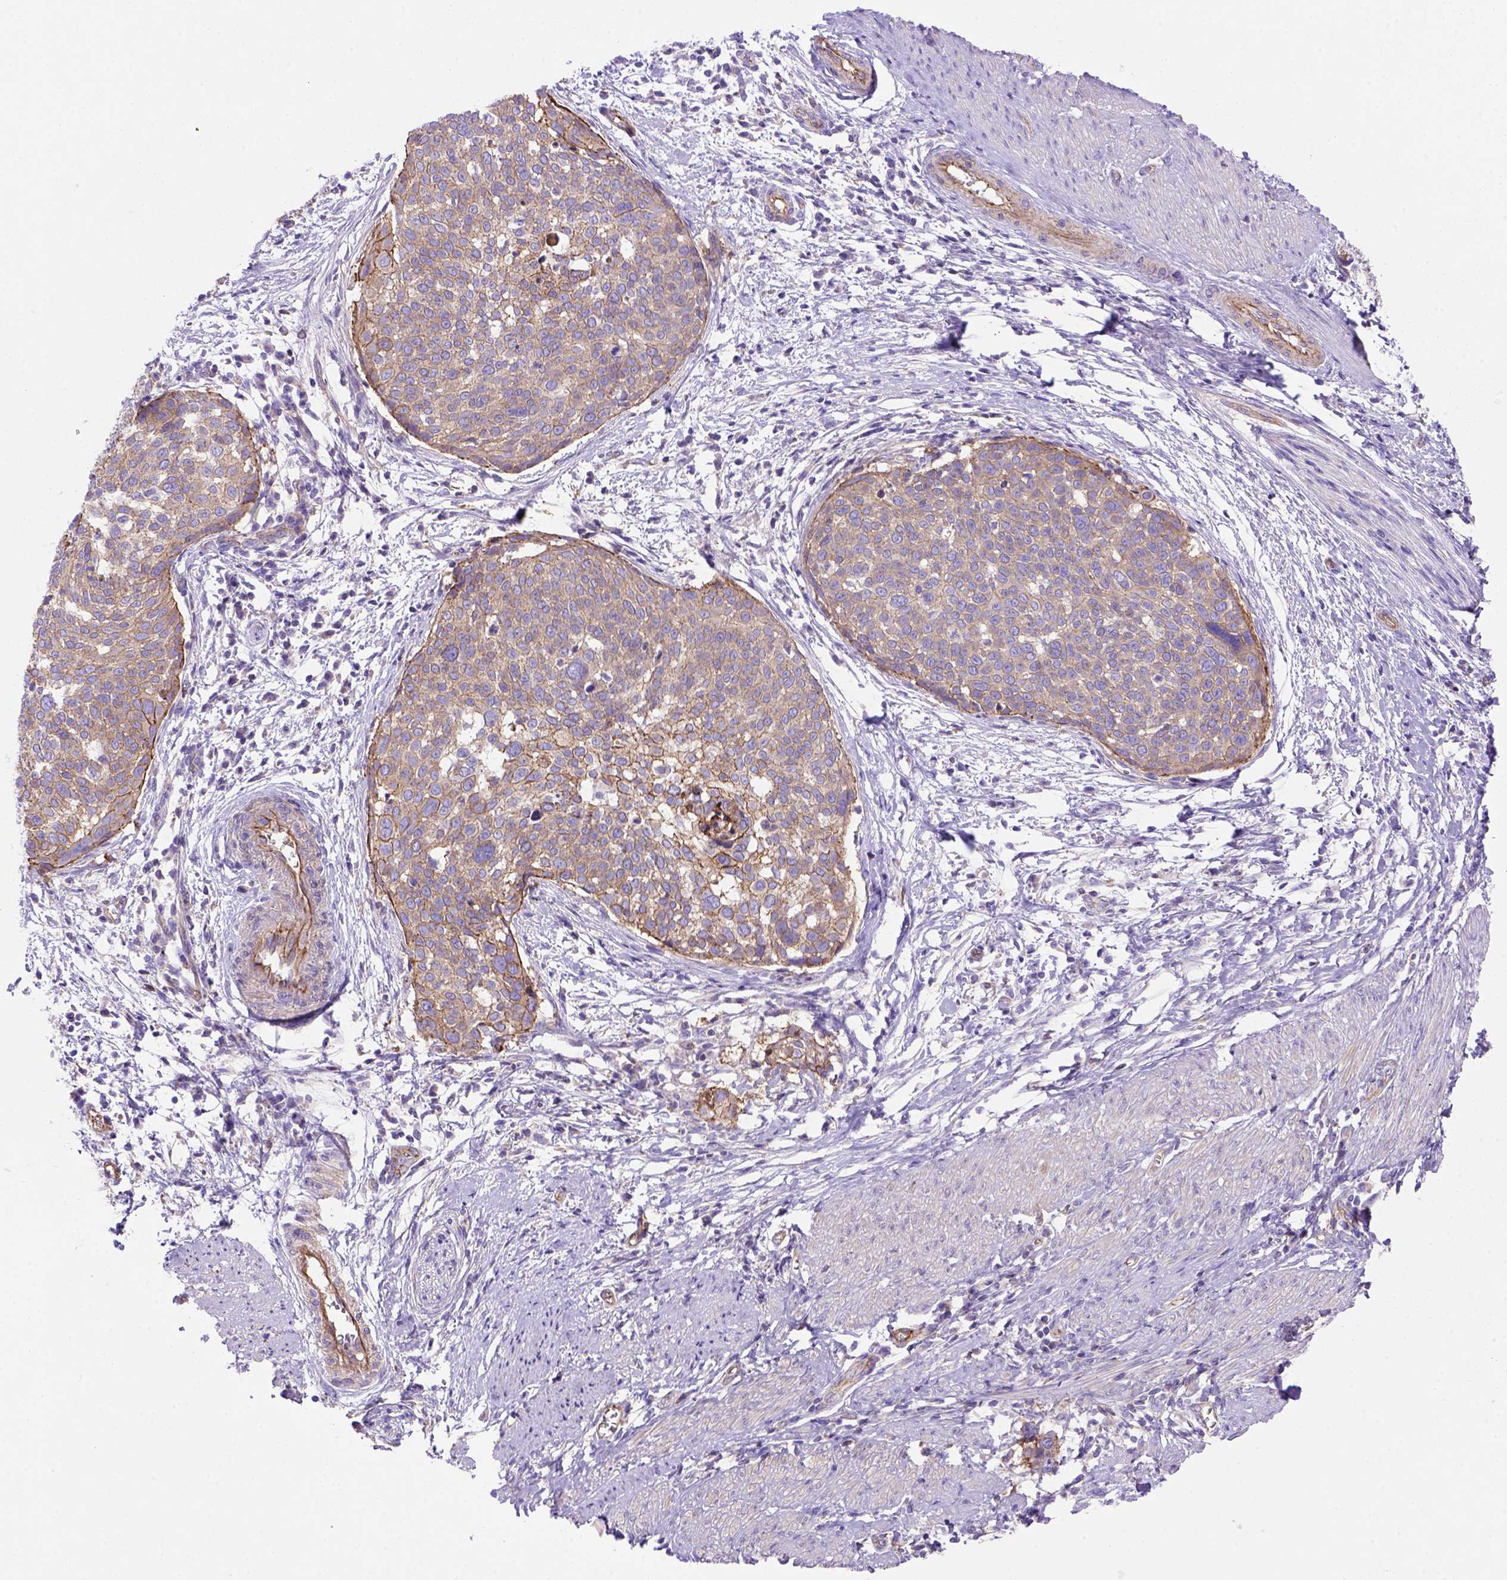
{"staining": {"intensity": "strong", "quantity": "<25%", "location": "cytoplasmic/membranous"}, "tissue": "cervical cancer", "cell_type": "Tumor cells", "image_type": "cancer", "snomed": [{"axis": "morphology", "description": "Squamous cell carcinoma, NOS"}, {"axis": "topography", "description": "Cervix"}], "caption": "DAB (3,3'-diaminobenzidine) immunohistochemical staining of human cervical cancer exhibits strong cytoplasmic/membranous protein expression in about <25% of tumor cells.", "gene": "PEX12", "patient": {"sex": "female", "age": 39}}